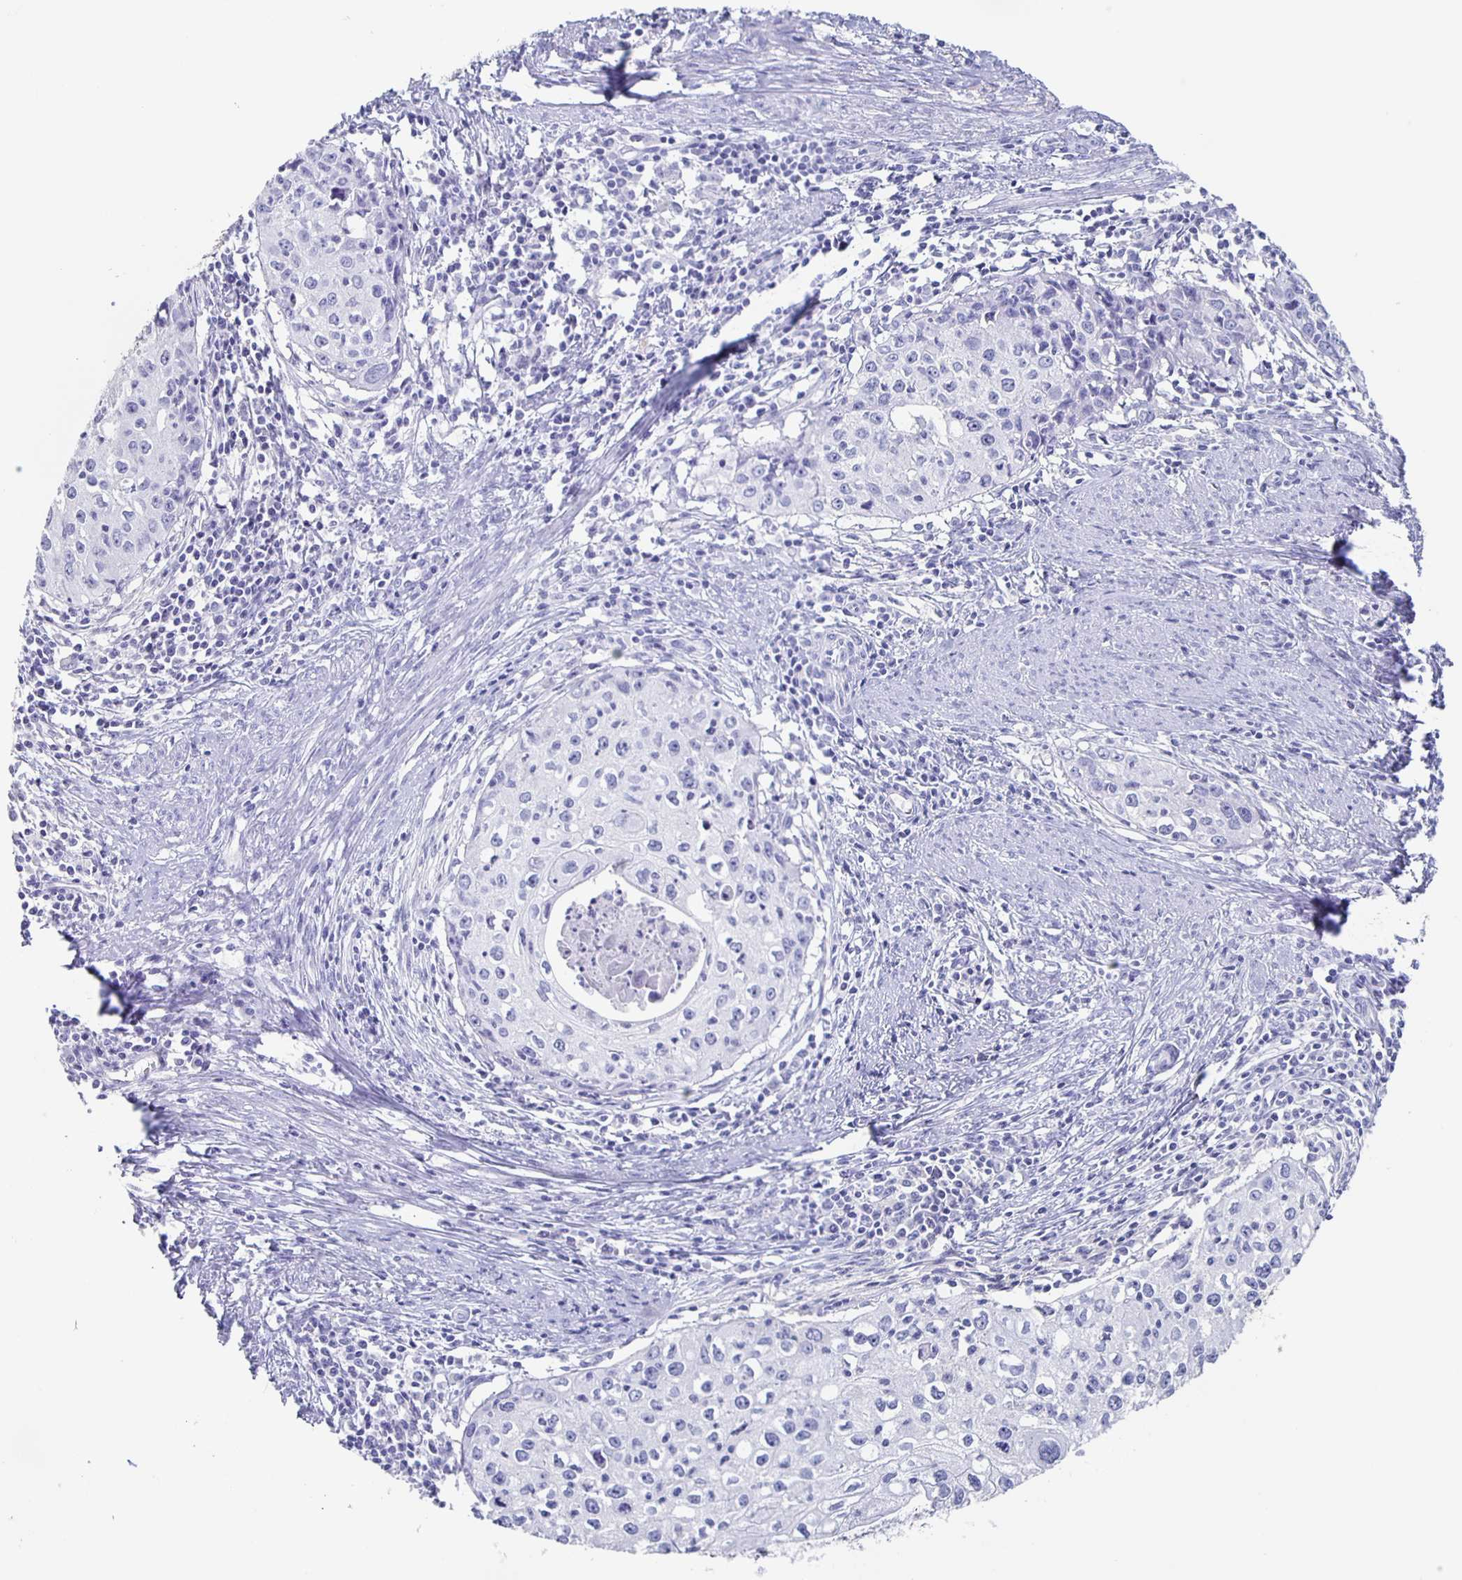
{"staining": {"intensity": "negative", "quantity": "none", "location": "none"}, "tissue": "cervical cancer", "cell_type": "Tumor cells", "image_type": "cancer", "snomed": [{"axis": "morphology", "description": "Squamous cell carcinoma, NOS"}, {"axis": "topography", "description": "Cervix"}], "caption": "Immunohistochemistry (IHC) image of squamous cell carcinoma (cervical) stained for a protein (brown), which exhibits no expression in tumor cells. (Brightfield microscopy of DAB (3,3'-diaminobenzidine) IHC at high magnification).", "gene": "FGA", "patient": {"sex": "female", "age": 40}}